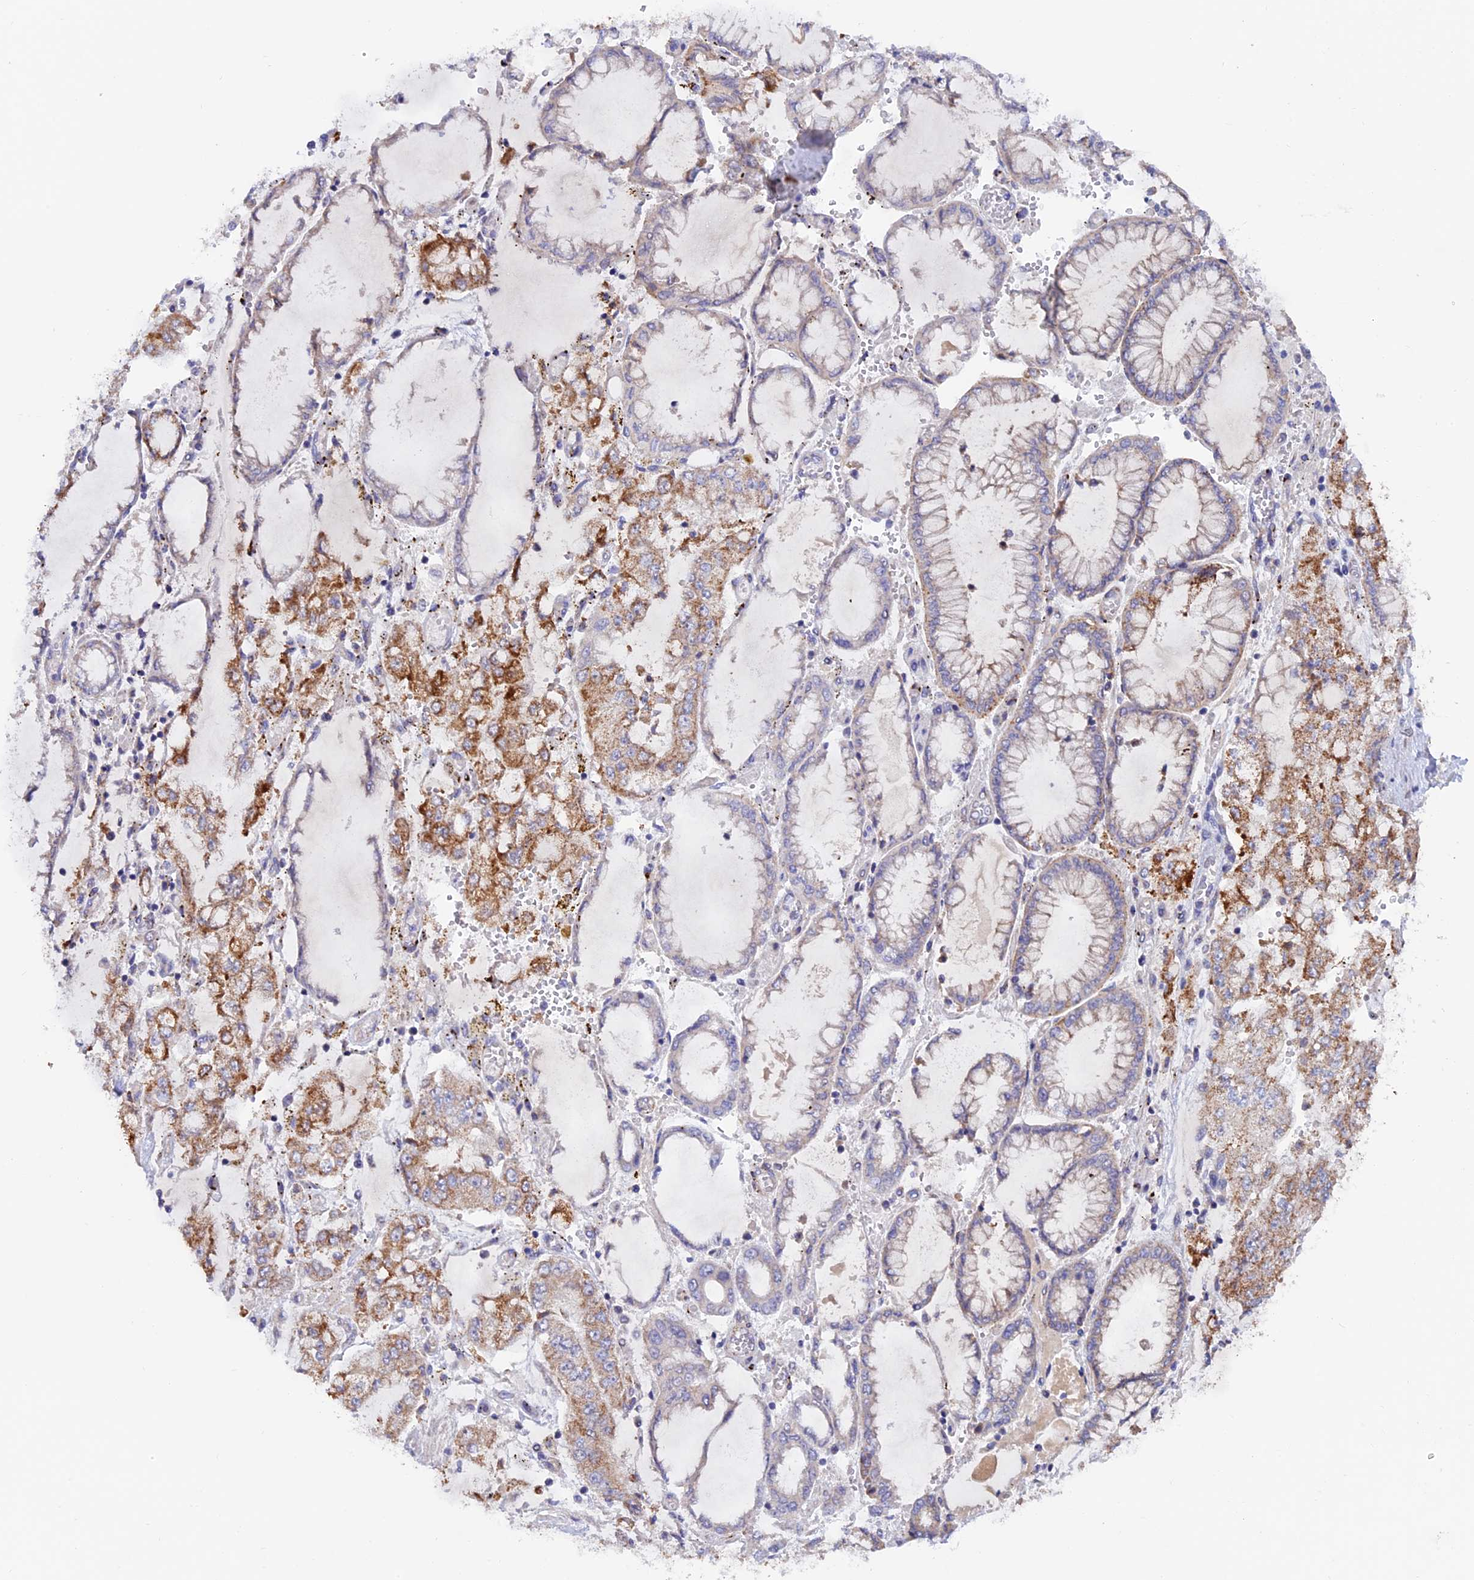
{"staining": {"intensity": "moderate", "quantity": ">75%", "location": "cytoplasmic/membranous"}, "tissue": "stomach cancer", "cell_type": "Tumor cells", "image_type": "cancer", "snomed": [{"axis": "morphology", "description": "Adenocarcinoma, NOS"}, {"axis": "topography", "description": "Stomach"}], "caption": "Stomach cancer (adenocarcinoma) stained with a brown dye demonstrates moderate cytoplasmic/membranous positive expression in approximately >75% of tumor cells.", "gene": "ETFDH", "patient": {"sex": "male", "age": 76}}